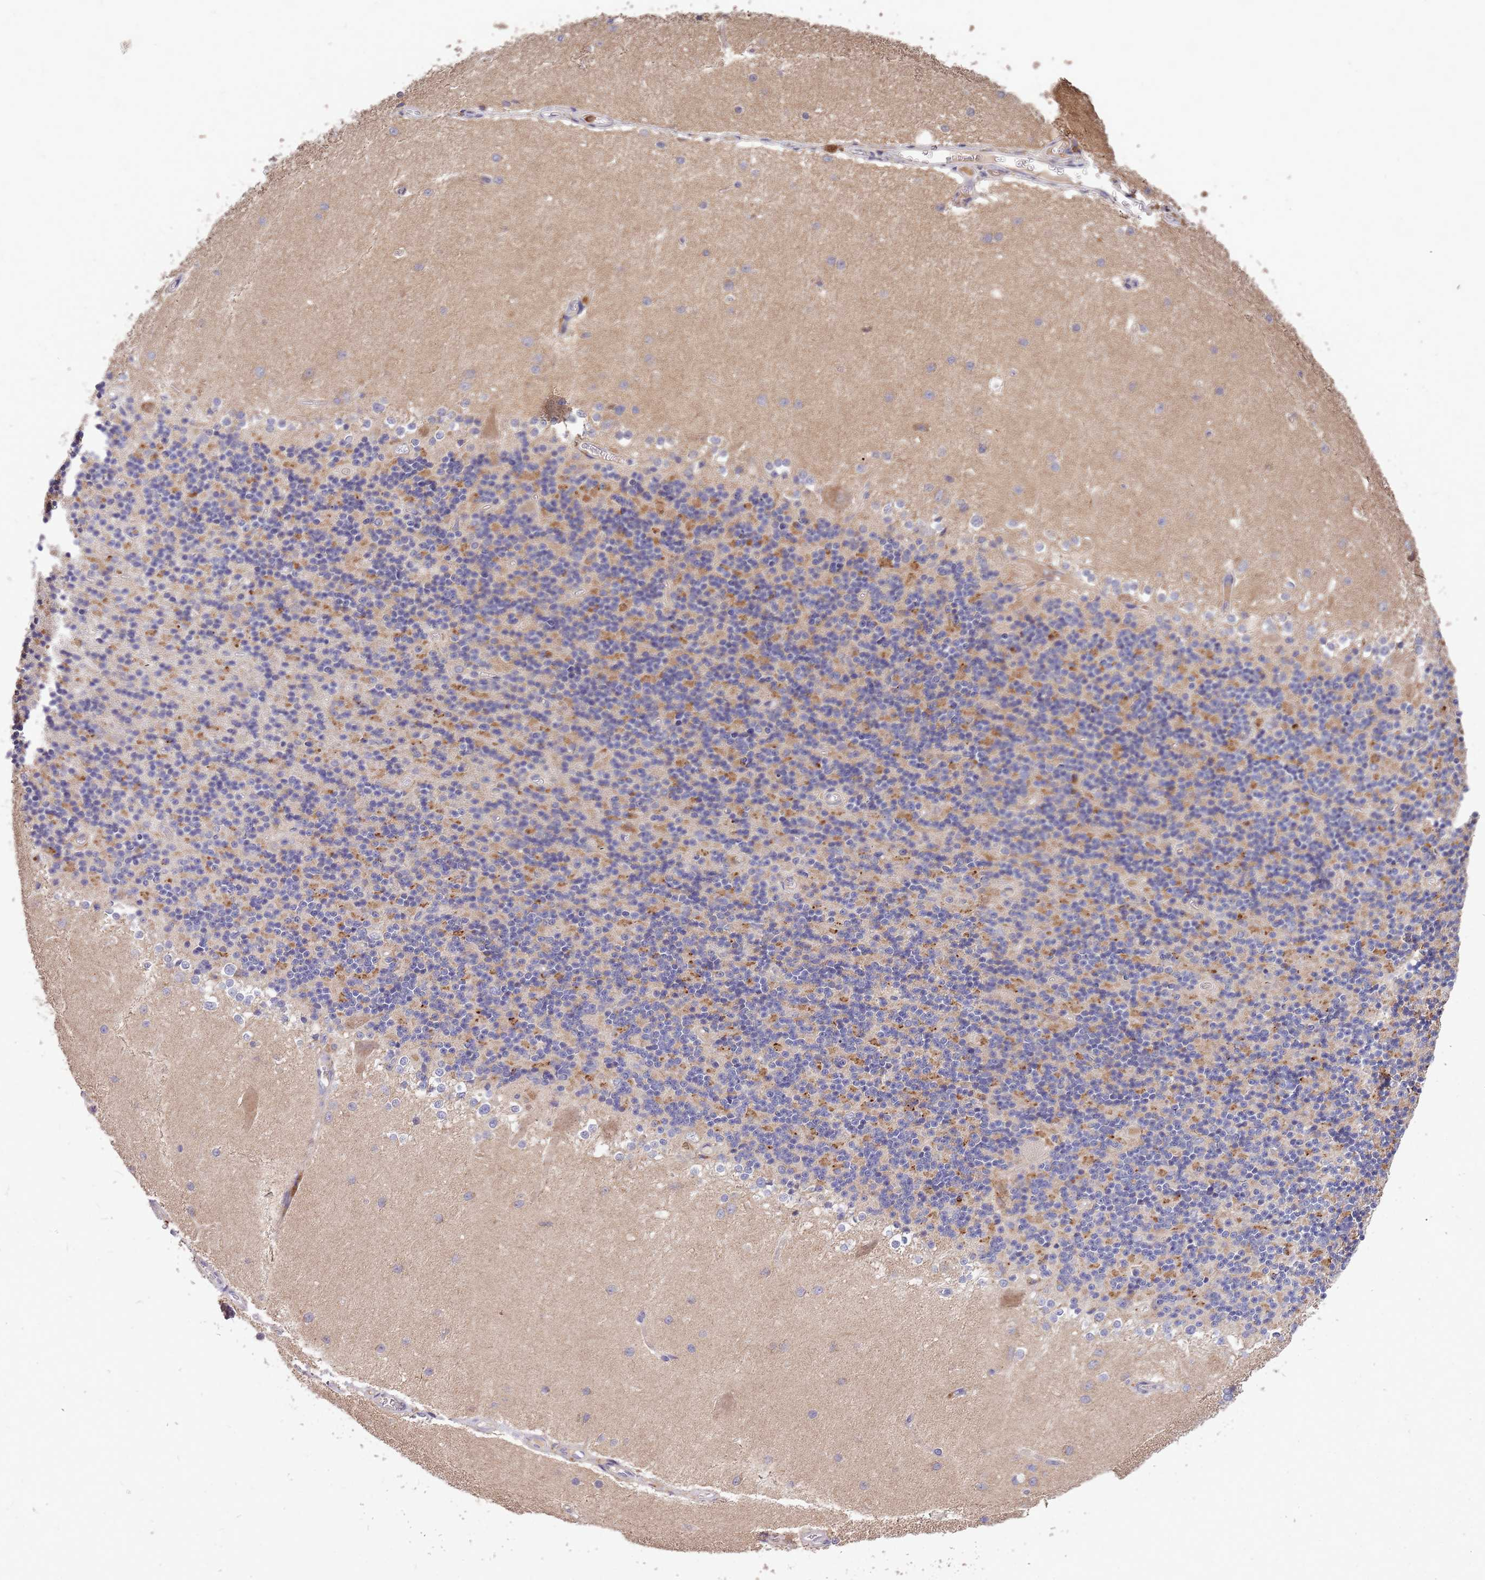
{"staining": {"intensity": "moderate", "quantity": "25%-75%", "location": "cytoplasmic/membranous"}, "tissue": "cerebellum", "cell_type": "Cells in granular layer", "image_type": "normal", "snomed": [{"axis": "morphology", "description": "Normal tissue, NOS"}, {"axis": "topography", "description": "Cerebellum"}], "caption": "The immunohistochemical stain shows moderate cytoplasmic/membranous expression in cells in granular layer of unremarkable cerebellum. (brown staining indicates protein expression, while blue staining denotes nuclei).", "gene": "IGF2BP2", "patient": {"sex": "female", "age": 29}}